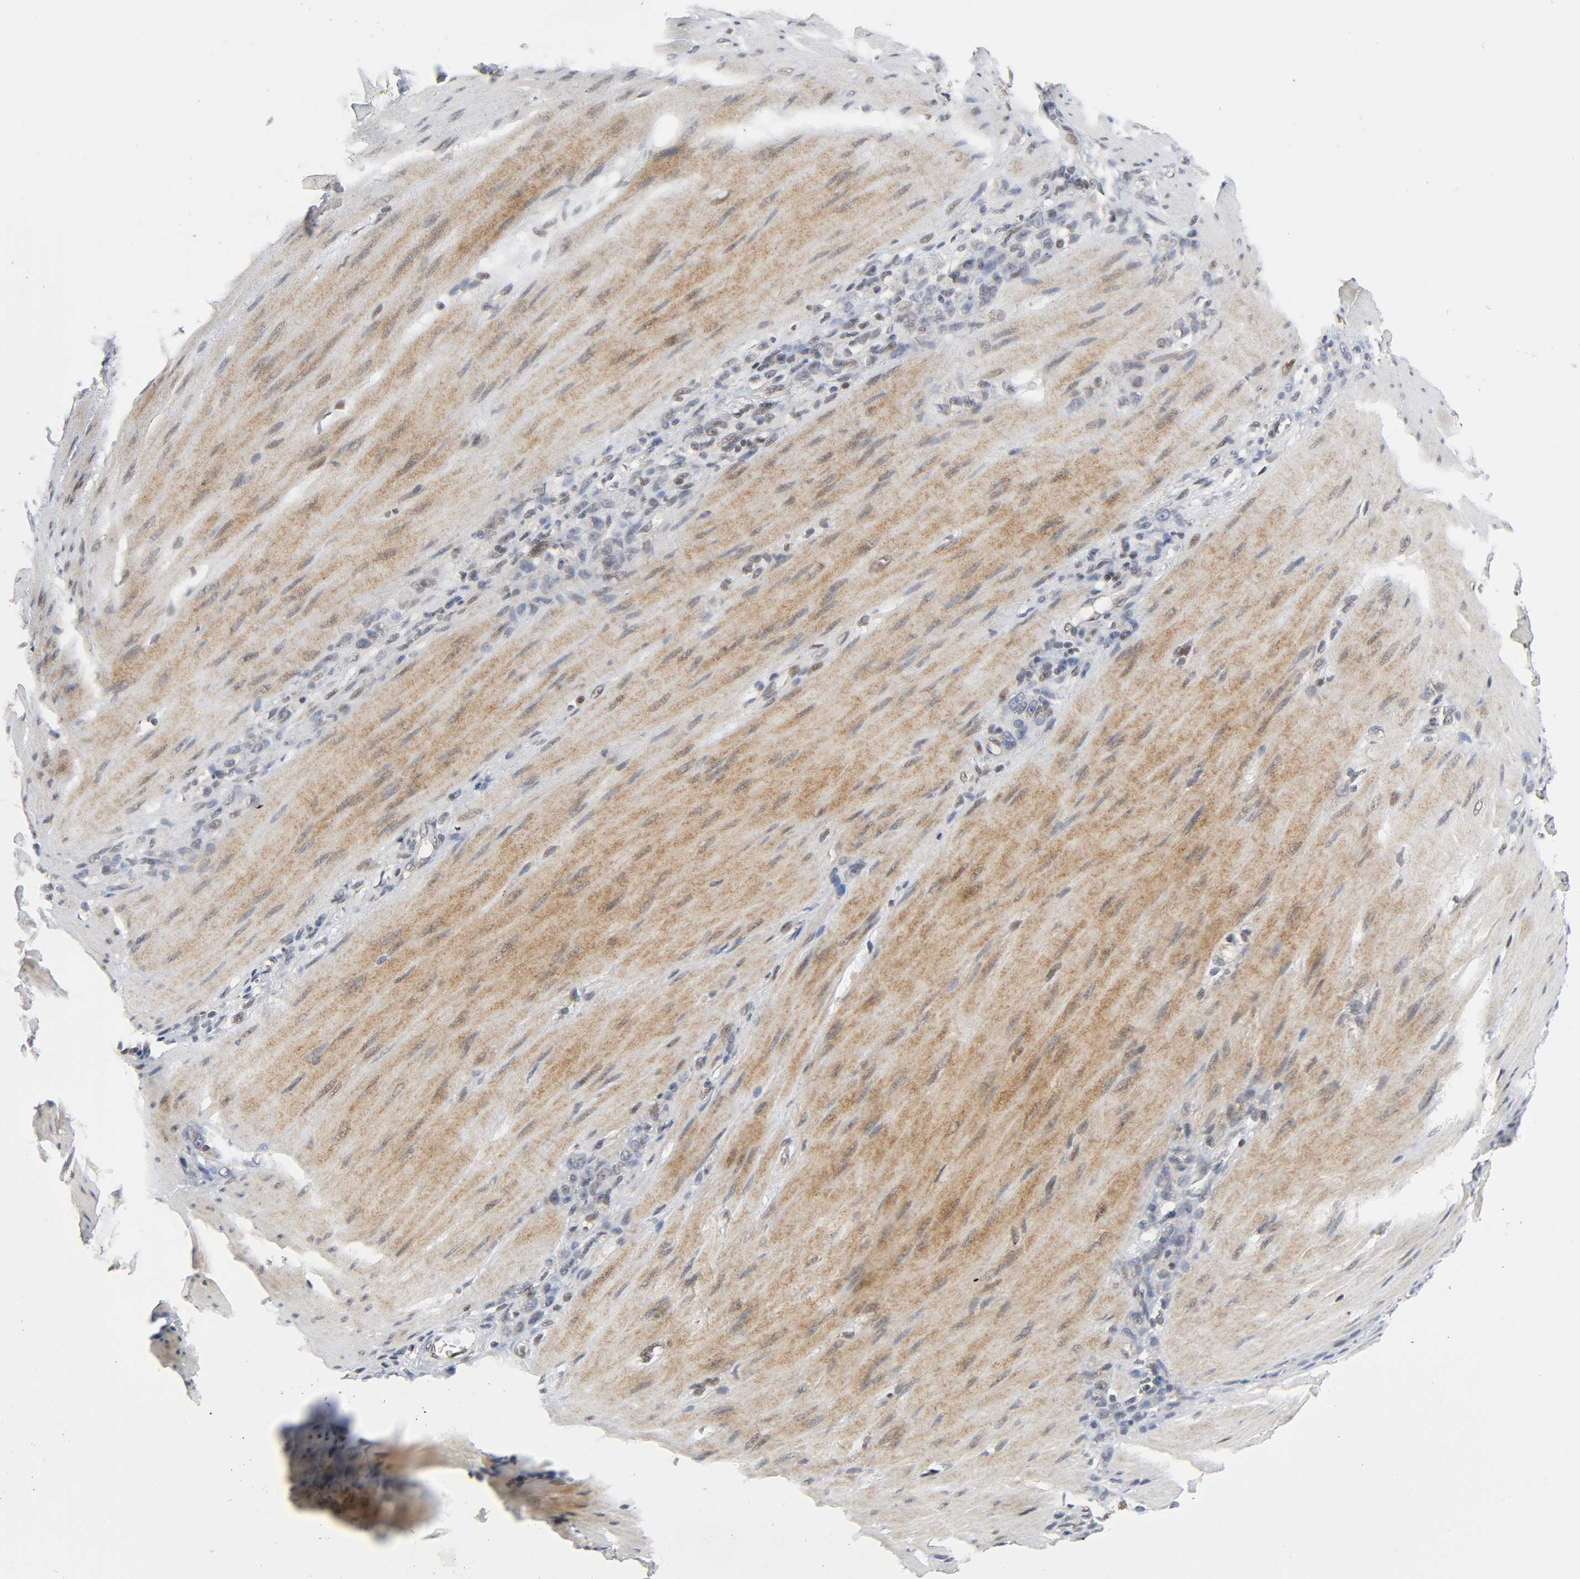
{"staining": {"intensity": "negative", "quantity": "none", "location": "none"}, "tissue": "stomach cancer", "cell_type": "Tumor cells", "image_type": "cancer", "snomed": [{"axis": "morphology", "description": "Adenocarcinoma, NOS"}, {"axis": "topography", "description": "Stomach"}], "caption": "Immunohistochemical staining of stomach adenocarcinoma displays no significant positivity in tumor cells.", "gene": "KAT2B", "patient": {"sex": "male", "age": 82}}